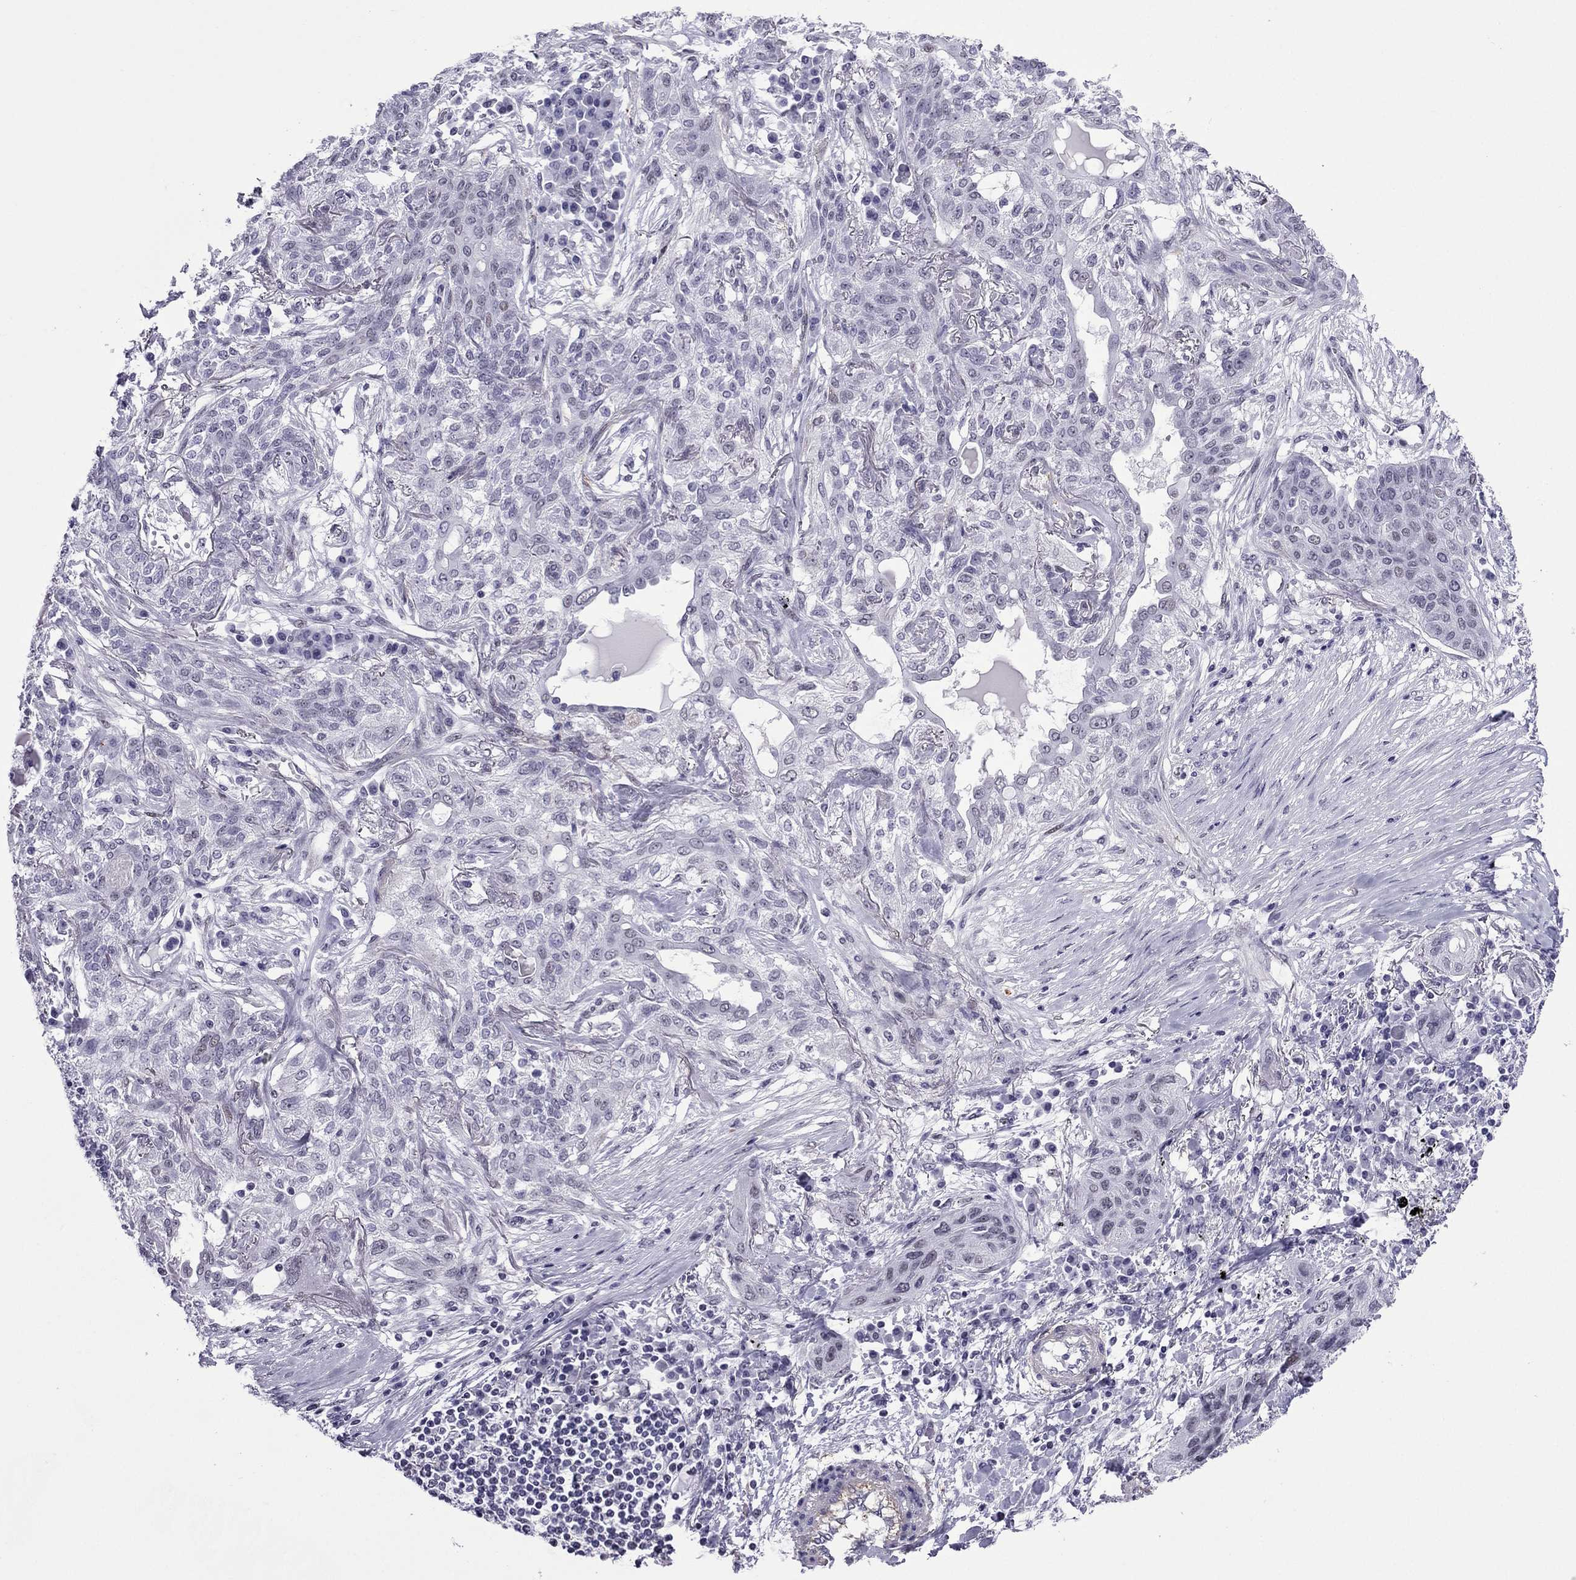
{"staining": {"intensity": "negative", "quantity": "none", "location": "none"}, "tissue": "lung cancer", "cell_type": "Tumor cells", "image_type": "cancer", "snomed": [{"axis": "morphology", "description": "Squamous cell carcinoma, NOS"}, {"axis": "topography", "description": "Lung"}], "caption": "Image shows no protein positivity in tumor cells of lung cancer tissue. (DAB immunohistochemistry with hematoxylin counter stain).", "gene": "ZNF646", "patient": {"sex": "female", "age": 70}}